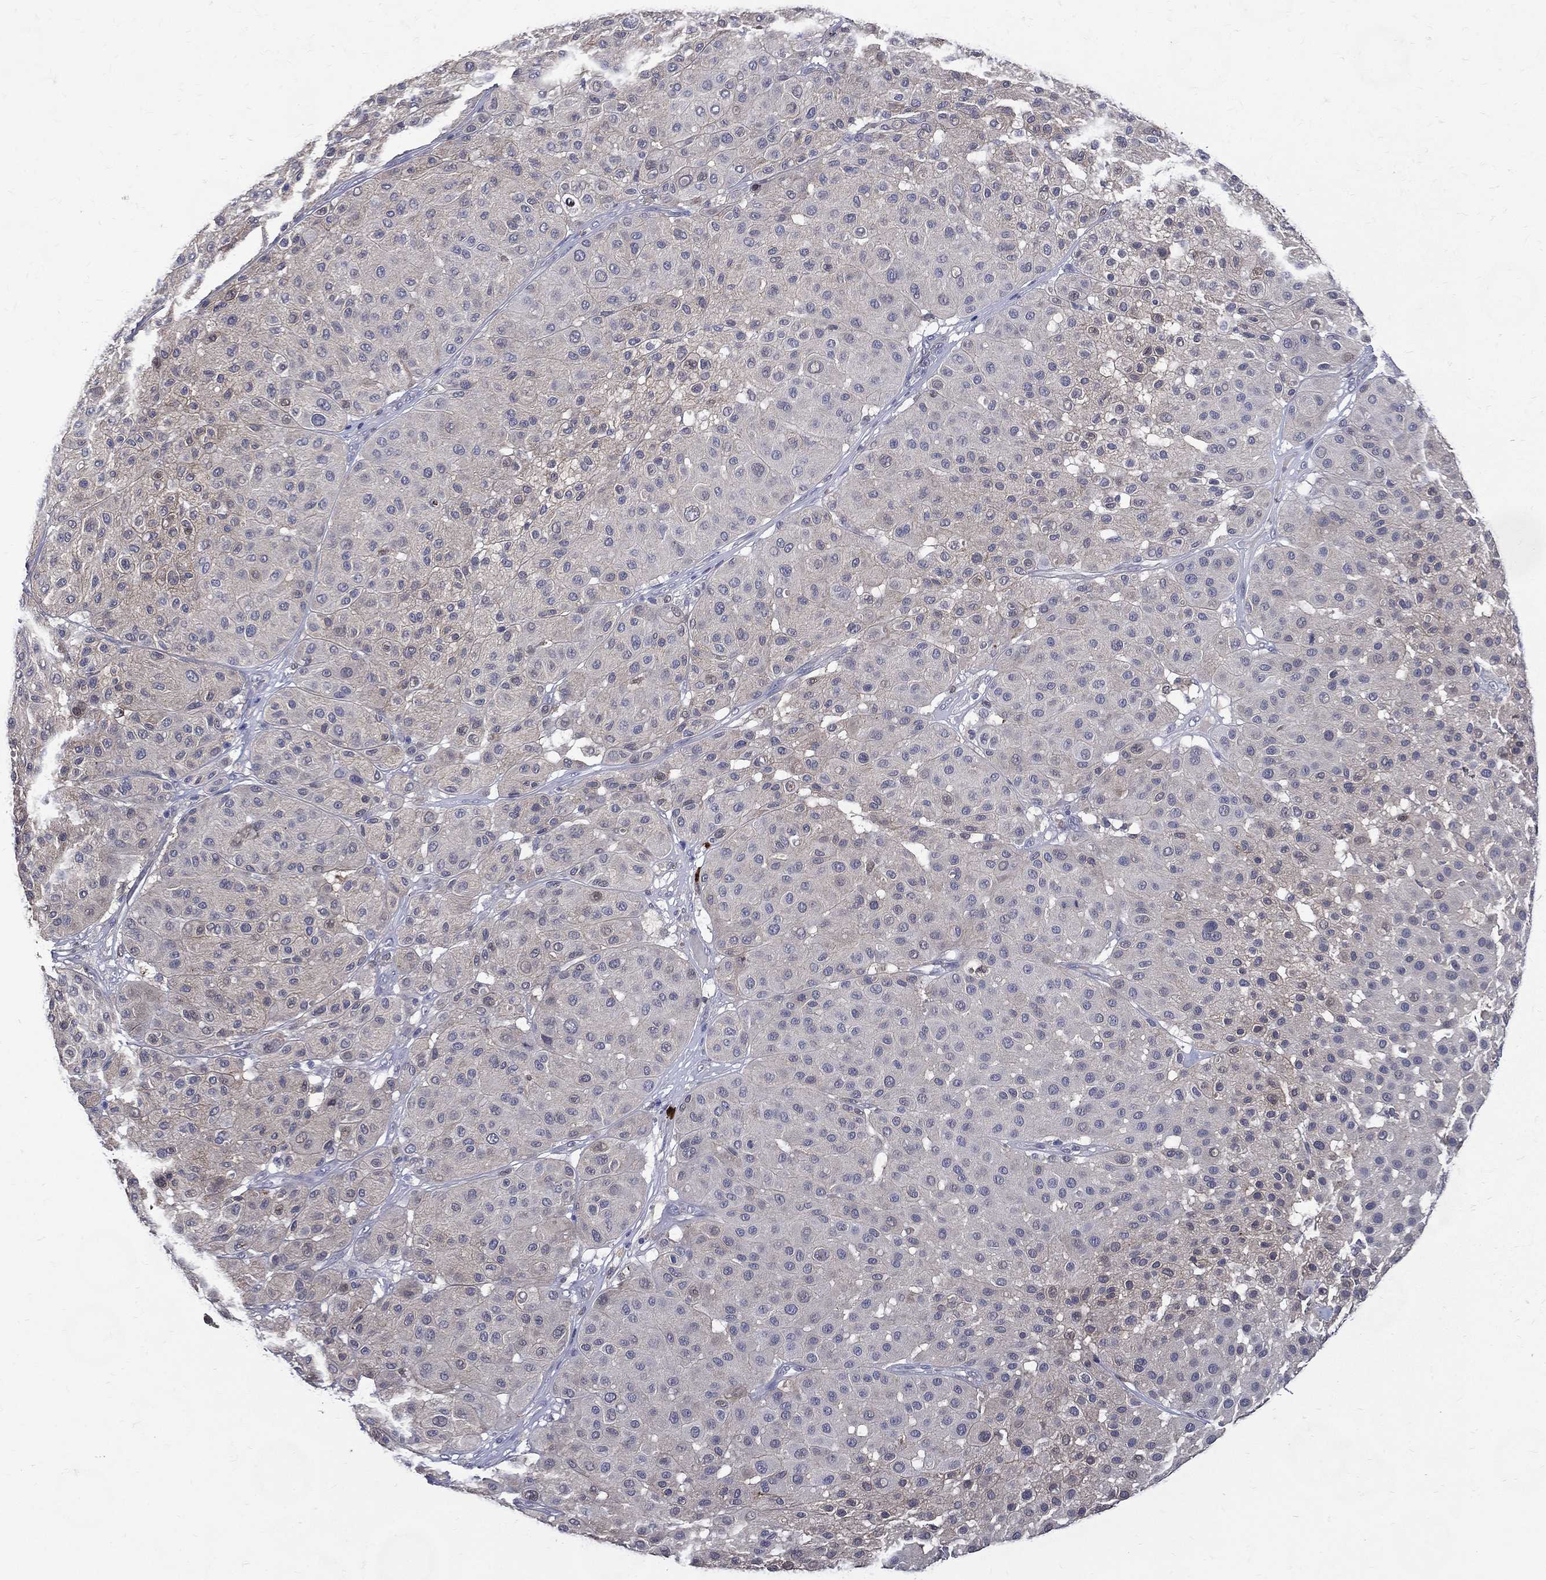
{"staining": {"intensity": "negative", "quantity": "none", "location": "none"}, "tissue": "melanoma", "cell_type": "Tumor cells", "image_type": "cancer", "snomed": [{"axis": "morphology", "description": "Malignant melanoma, Metastatic site"}, {"axis": "topography", "description": "Smooth muscle"}], "caption": "DAB (3,3'-diaminobenzidine) immunohistochemical staining of melanoma reveals no significant expression in tumor cells.", "gene": "GPR171", "patient": {"sex": "male", "age": 41}}